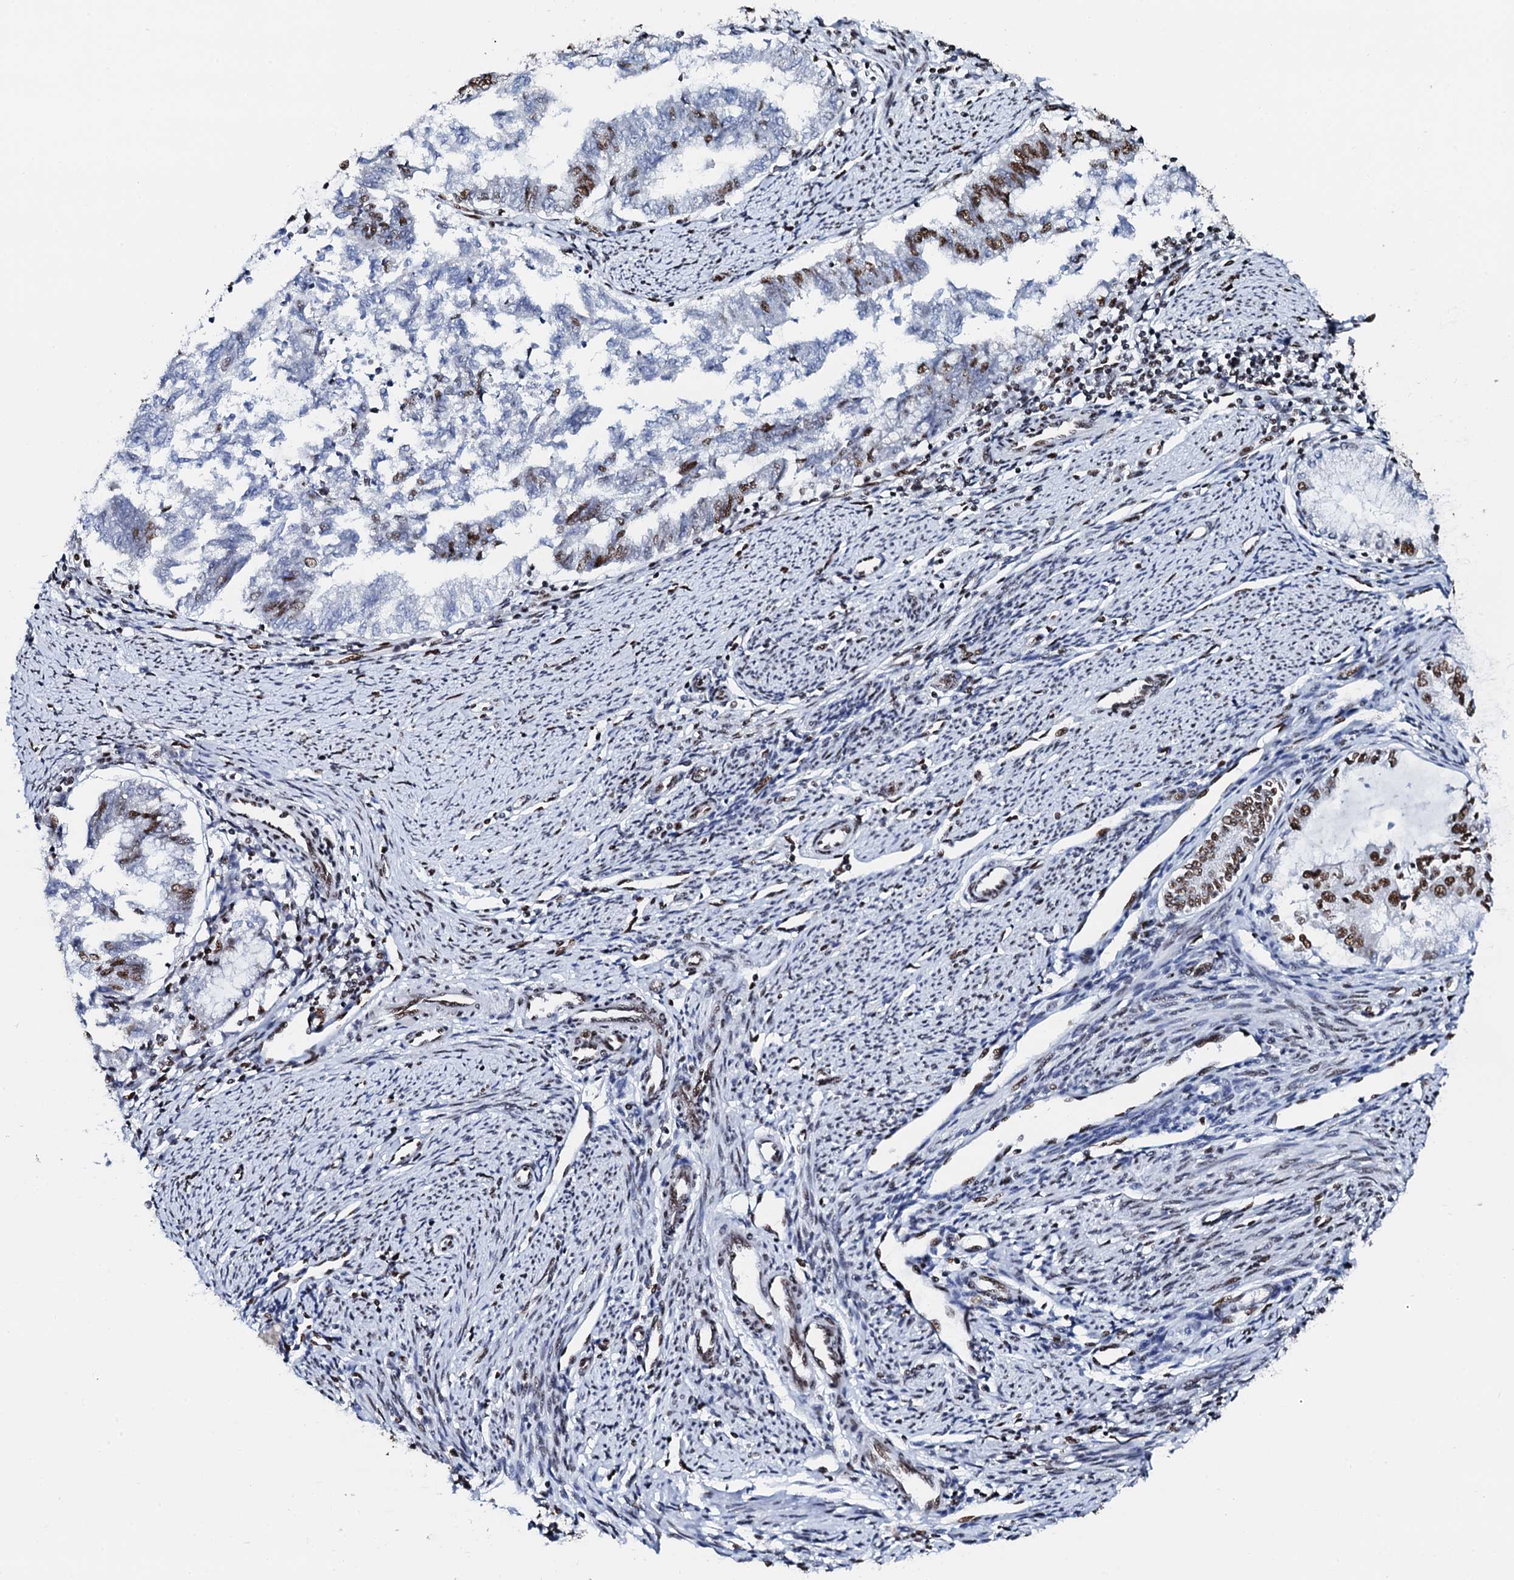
{"staining": {"intensity": "moderate", "quantity": "<25%", "location": "nuclear"}, "tissue": "endometrial cancer", "cell_type": "Tumor cells", "image_type": "cancer", "snomed": [{"axis": "morphology", "description": "Adenocarcinoma, NOS"}, {"axis": "topography", "description": "Endometrium"}], "caption": "Immunohistochemistry (IHC) photomicrograph of neoplastic tissue: adenocarcinoma (endometrial) stained using immunohistochemistry (IHC) exhibits low levels of moderate protein expression localized specifically in the nuclear of tumor cells, appearing as a nuclear brown color.", "gene": "NKAPD1", "patient": {"sex": "female", "age": 79}}